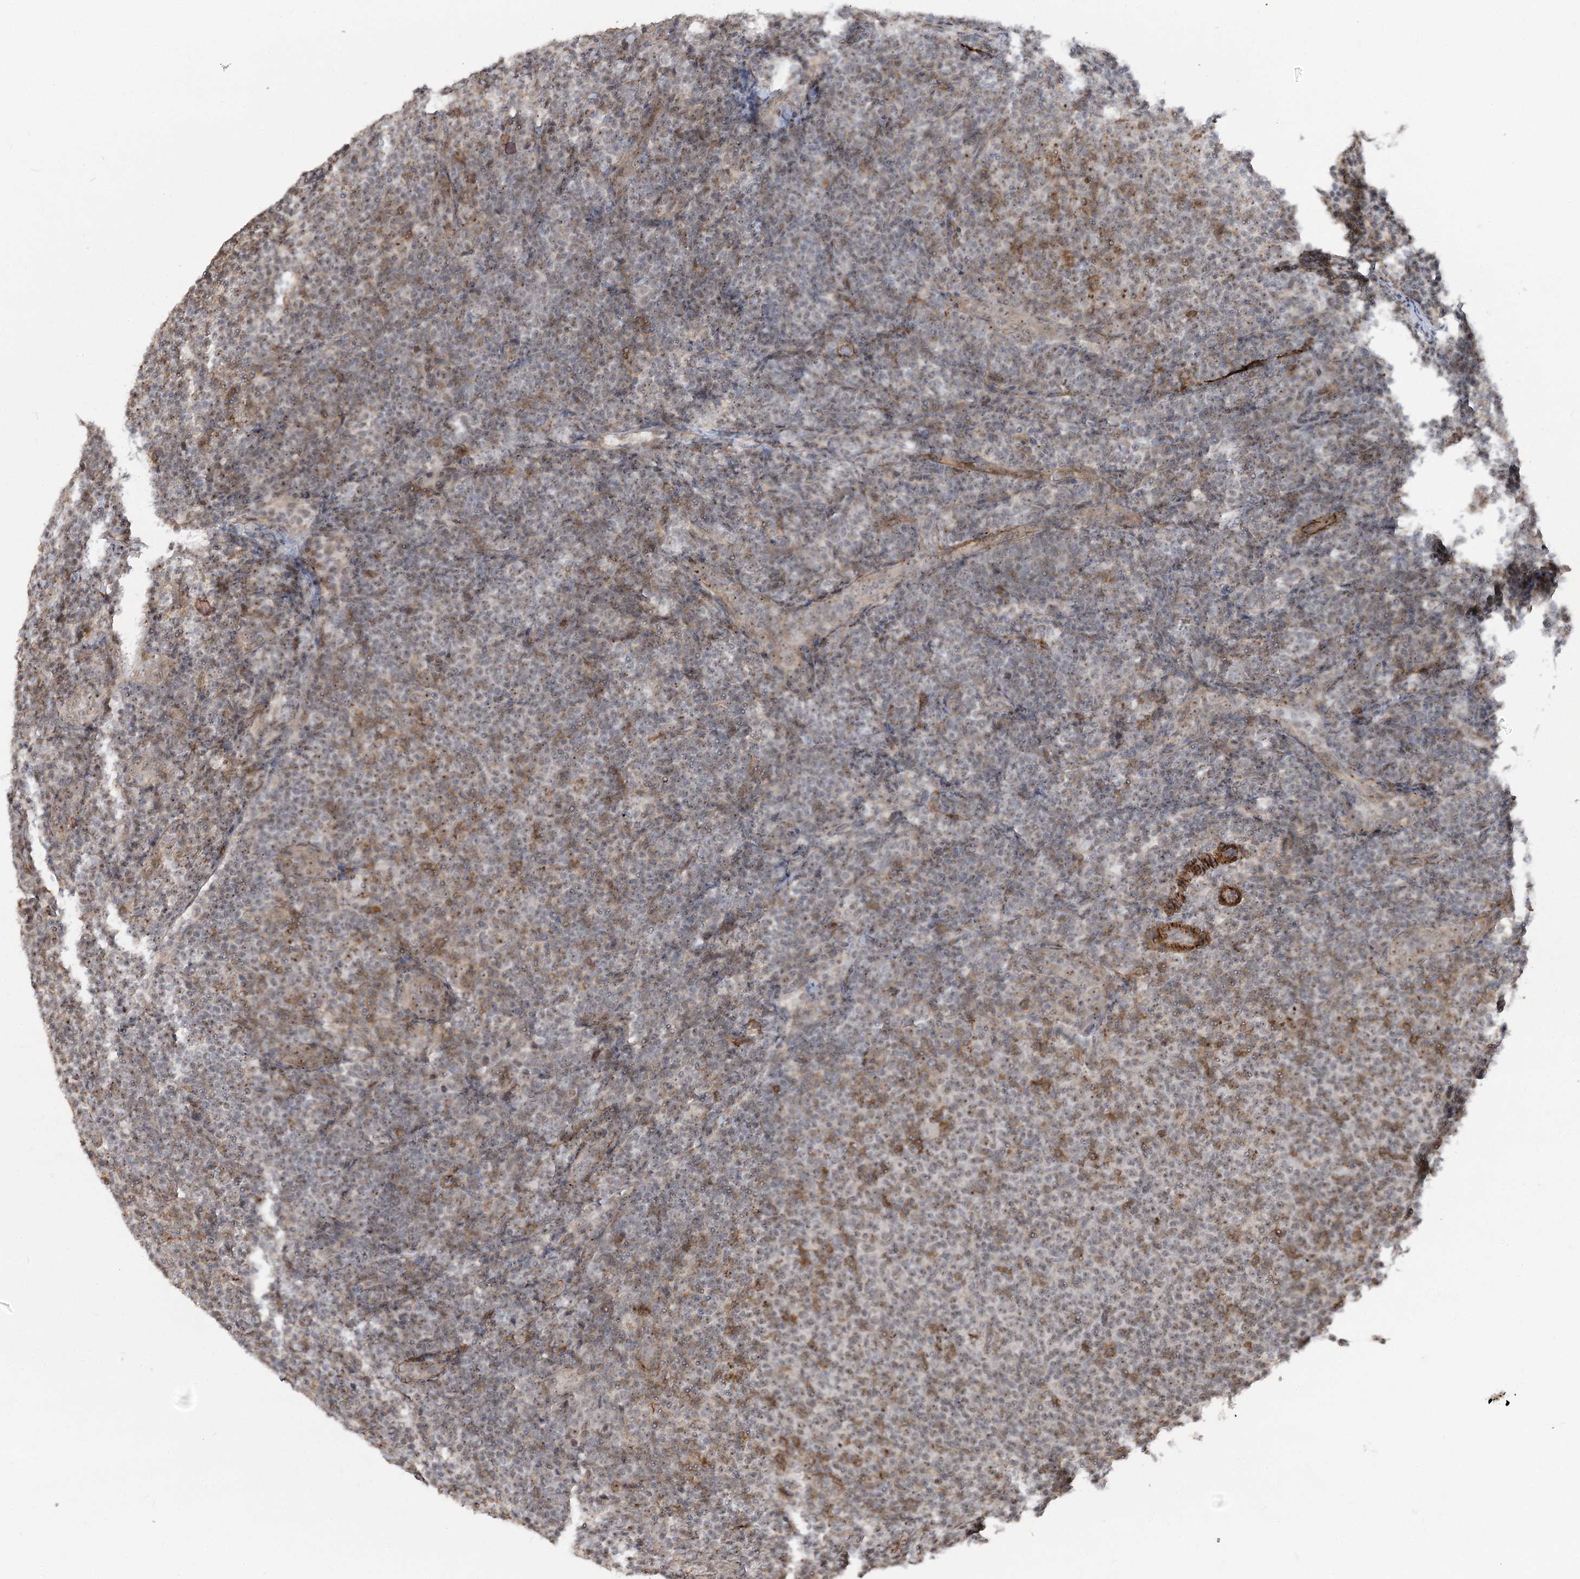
{"staining": {"intensity": "weak", "quantity": "25%-75%", "location": "nuclear"}, "tissue": "lymphoma", "cell_type": "Tumor cells", "image_type": "cancer", "snomed": [{"axis": "morphology", "description": "Malignant lymphoma, non-Hodgkin's type, Low grade"}, {"axis": "topography", "description": "Lymph node"}], "caption": "A photomicrograph of human low-grade malignant lymphoma, non-Hodgkin's type stained for a protein displays weak nuclear brown staining in tumor cells. The staining was performed using DAB, with brown indicating positive protein expression. Nuclei are stained blue with hematoxylin.", "gene": "GNL3L", "patient": {"sex": "male", "age": 66}}